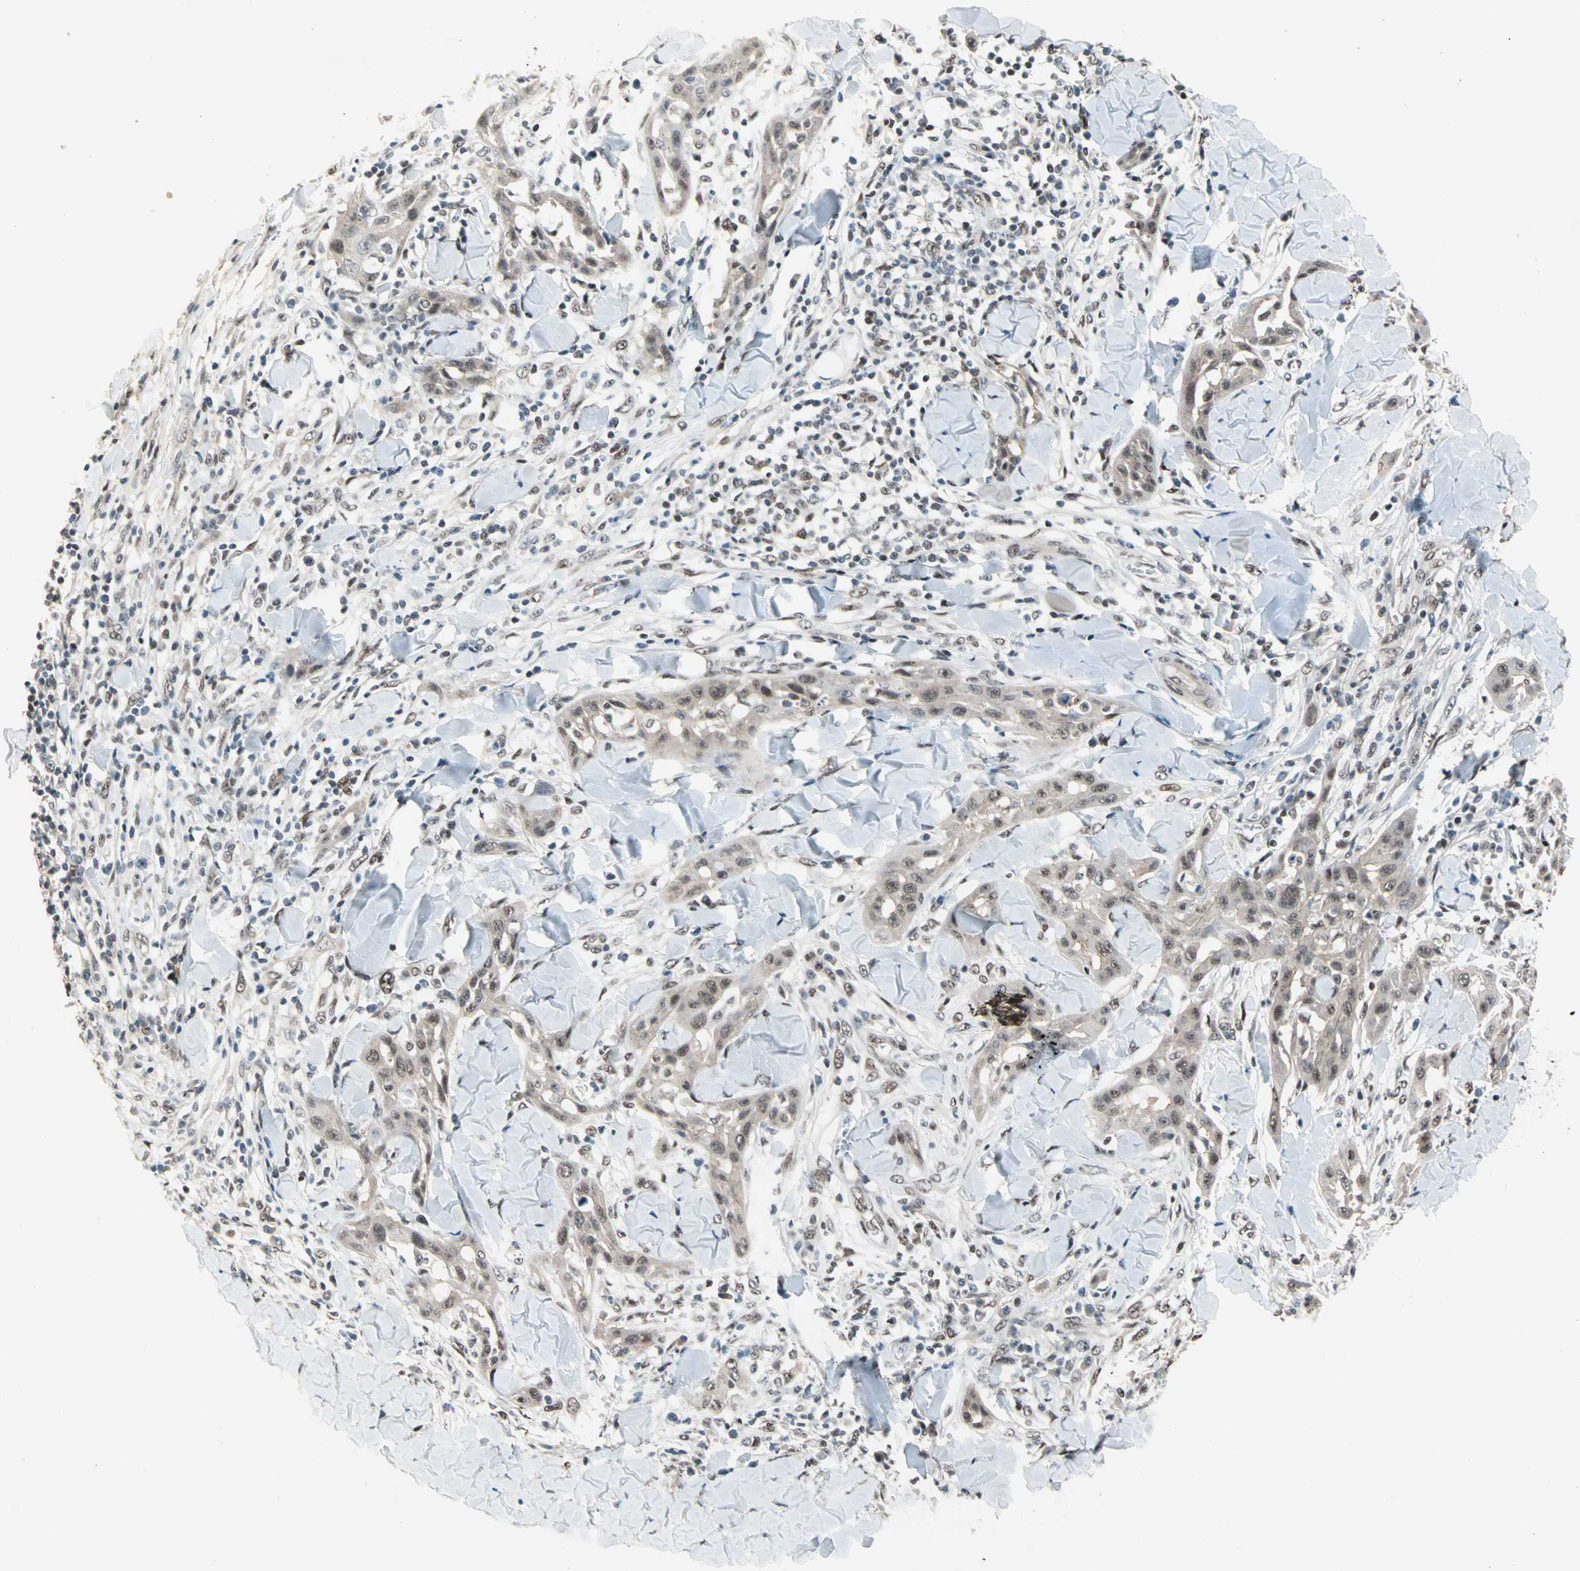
{"staining": {"intensity": "moderate", "quantity": ">75%", "location": "nuclear"}, "tissue": "skin cancer", "cell_type": "Tumor cells", "image_type": "cancer", "snomed": [{"axis": "morphology", "description": "Squamous cell carcinoma, NOS"}, {"axis": "topography", "description": "Skin"}], "caption": "Immunohistochemical staining of human skin squamous cell carcinoma shows medium levels of moderate nuclear staining in approximately >75% of tumor cells. Ihc stains the protein of interest in brown and the nuclei are stained blue.", "gene": "BLM", "patient": {"sex": "male", "age": 24}}